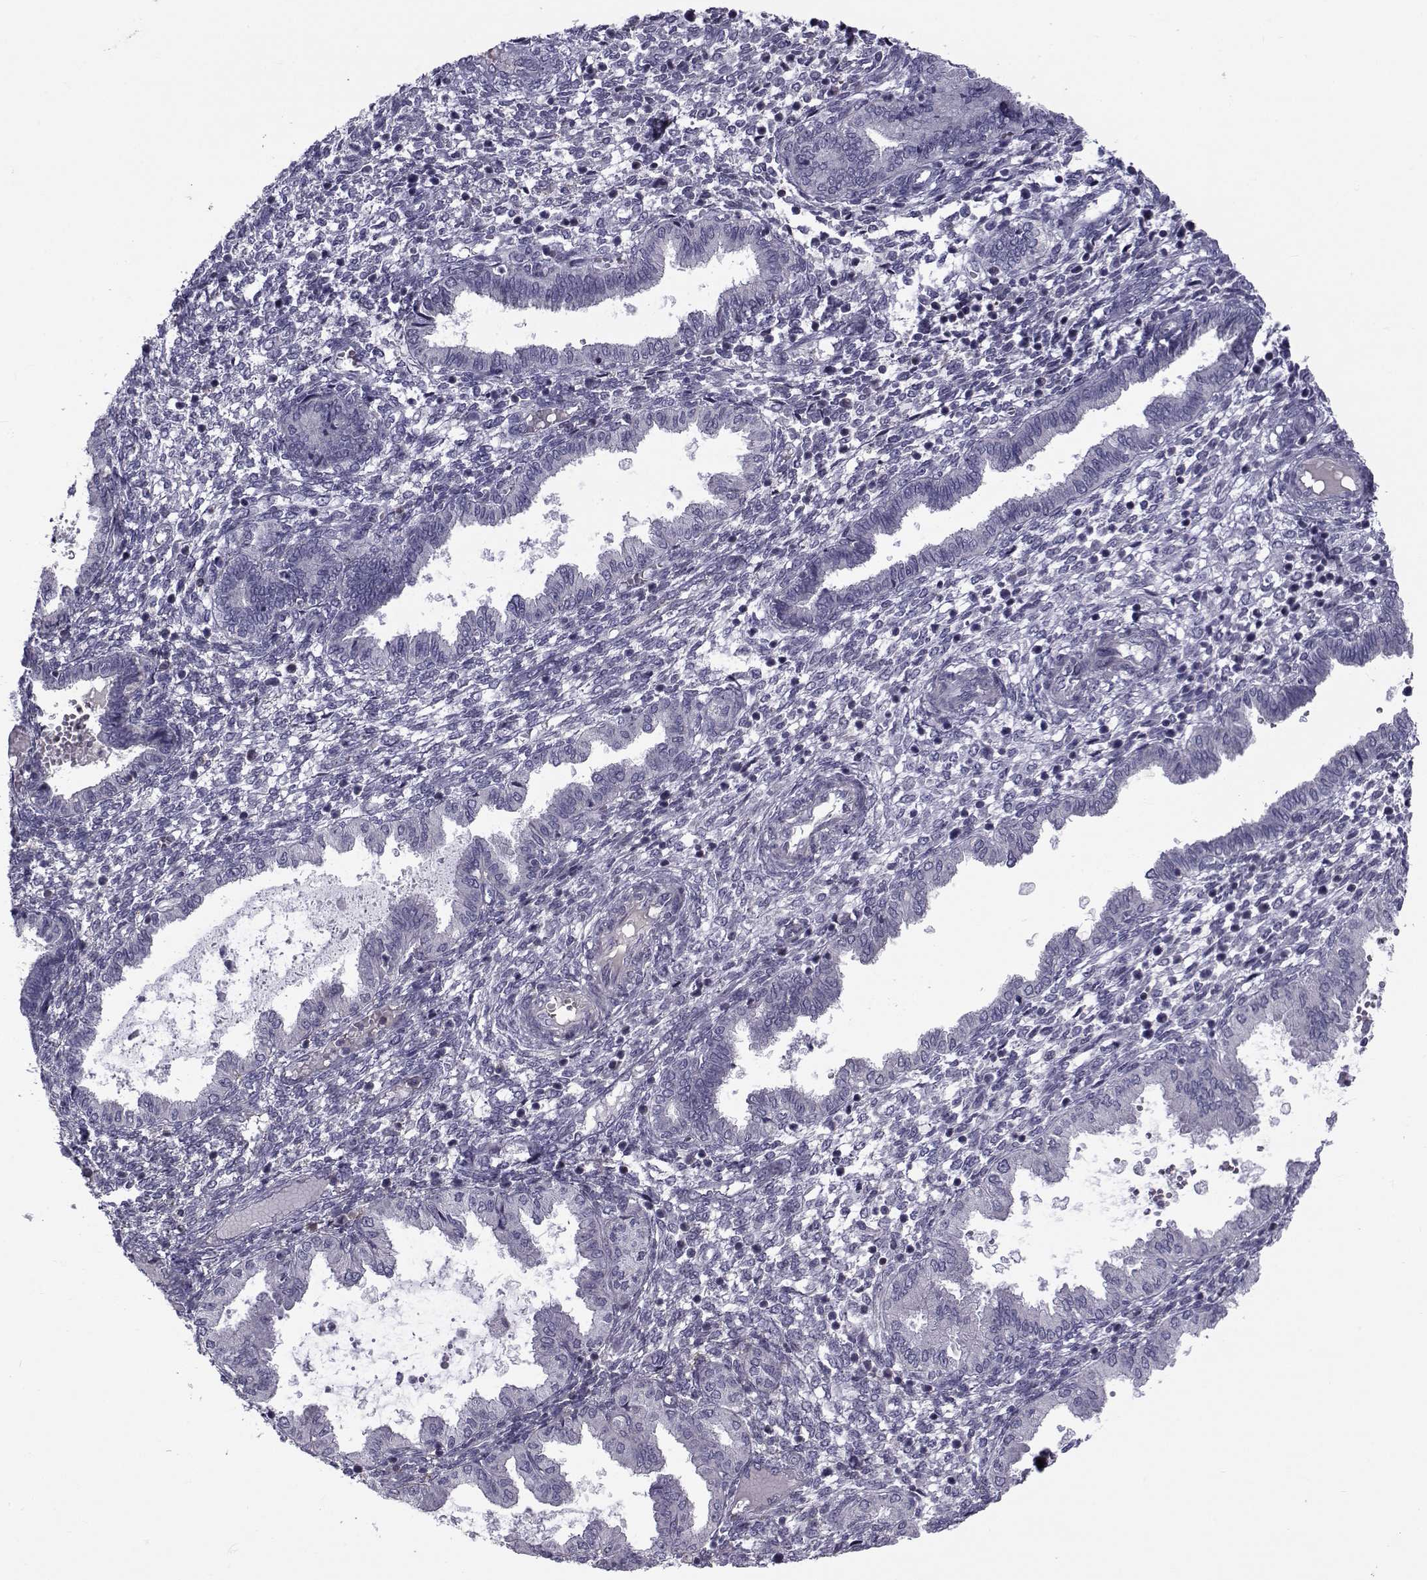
{"staining": {"intensity": "negative", "quantity": "none", "location": "none"}, "tissue": "endometrium", "cell_type": "Cells in endometrial stroma", "image_type": "normal", "snomed": [{"axis": "morphology", "description": "Normal tissue, NOS"}, {"axis": "topography", "description": "Endometrium"}], "caption": "A photomicrograph of human endometrium is negative for staining in cells in endometrial stroma.", "gene": "LRRC27", "patient": {"sex": "female", "age": 43}}